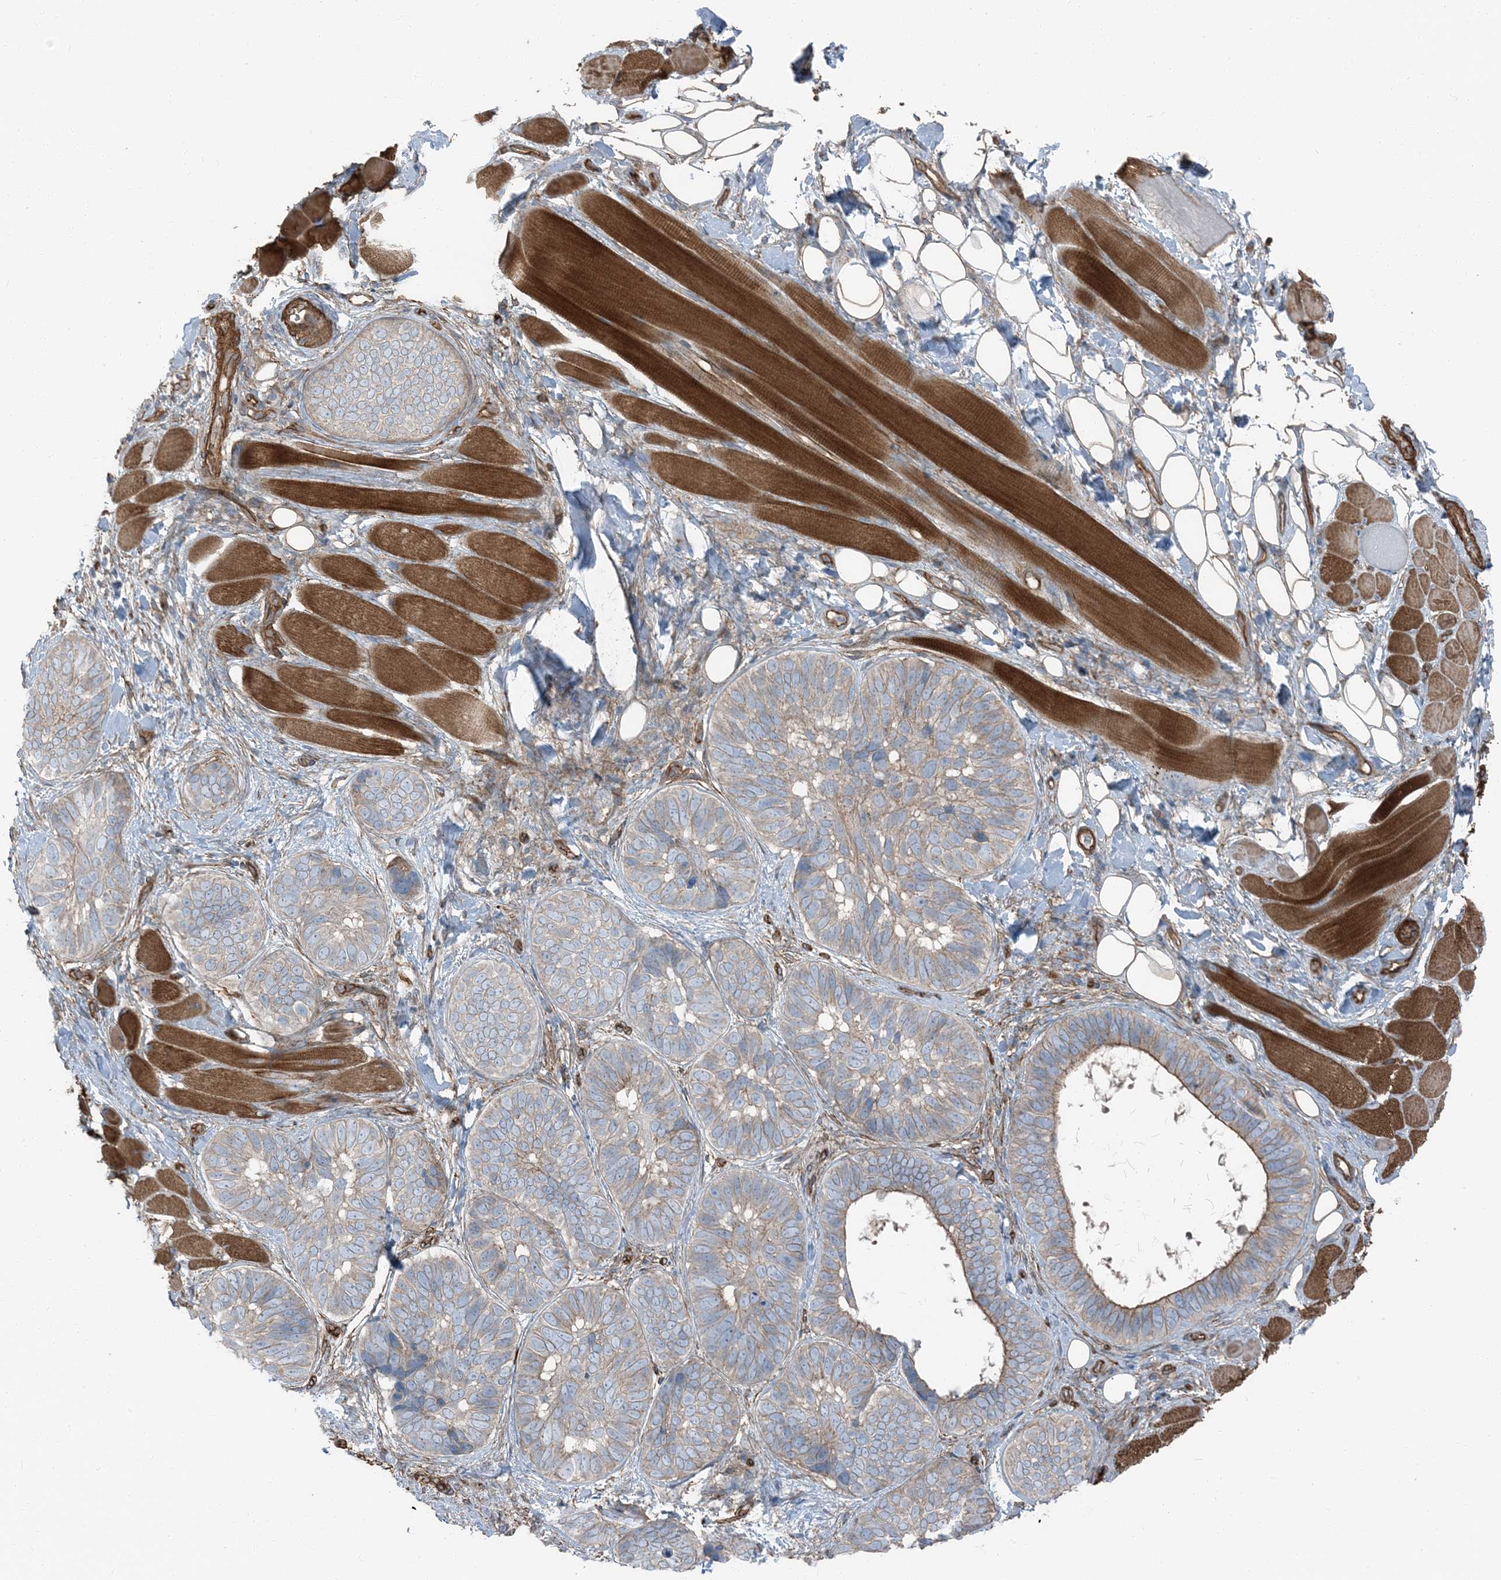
{"staining": {"intensity": "weak", "quantity": "<25%", "location": "cytoplasmic/membranous"}, "tissue": "skin cancer", "cell_type": "Tumor cells", "image_type": "cancer", "snomed": [{"axis": "morphology", "description": "Basal cell carcinoma"}, {"axis": "topography", "description": "Skin"}], "caption": "DAB immunohistochemical staining of human skin basal cell carcinoma exhibits no significant expression in tumor cells.", "gene": "ZFP90", "patient": {"sex": "male", "age": 62}}